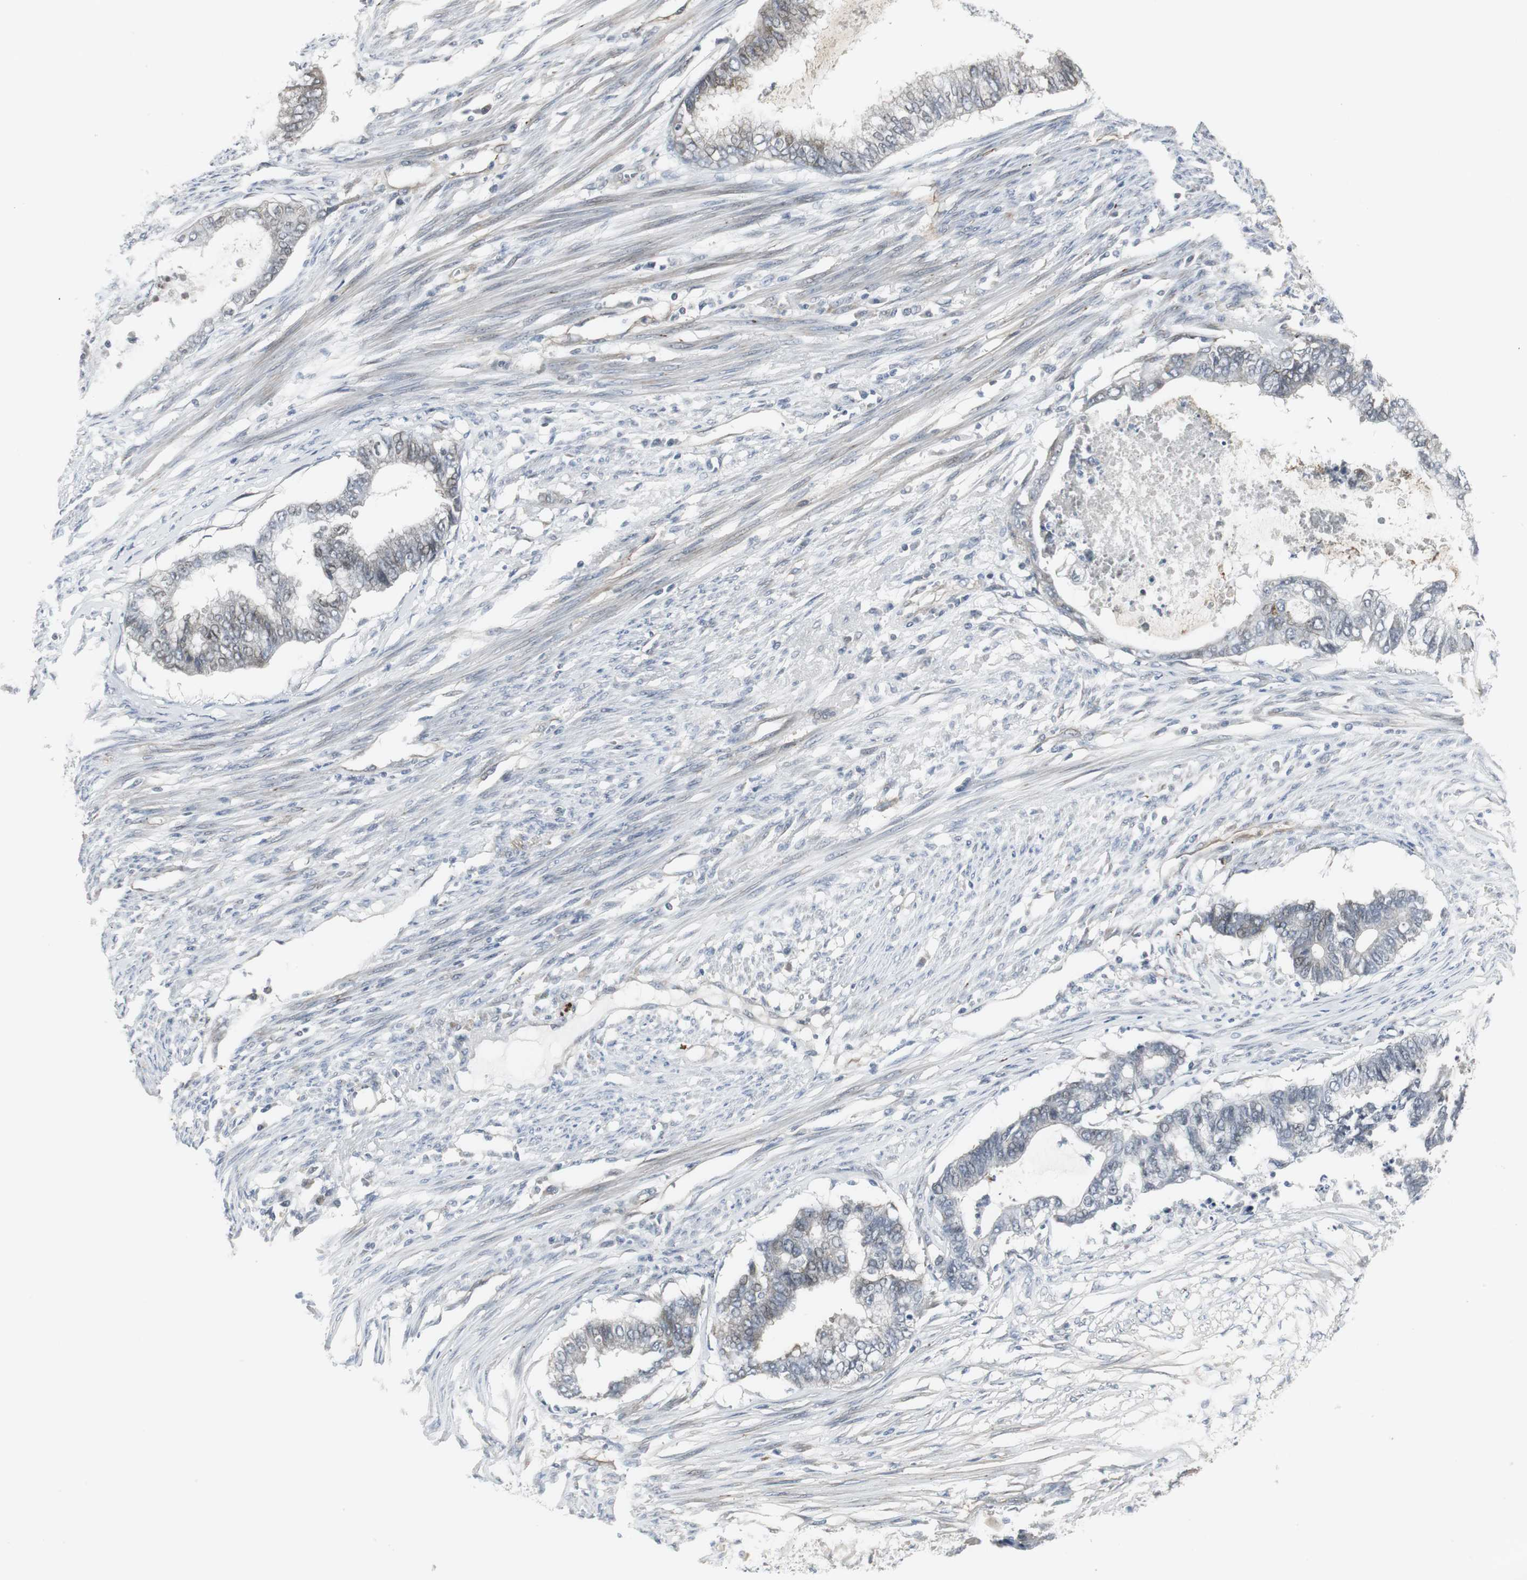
{"staining": {"intensity": "weak", "quantity": "<25%", "location": "cytoplasmic/membranous"}, "tissue": "endometrial cancer", "cell_type": "Tumor cells", "image_type": "cancer", "snomed": [{"axis": "morphology", "description": "Adenocarcinoma, NOS"}, {"axis": "topography", "description": "Endometrium"}], "caption": "There is no significant positivity in tumor cells of endometrial cancer. (DAB (3,3'-diaminobenzidine) IHC, high magnification).", "gene": "SCYL3", "patient": {"sex": "female", "age": 79}}